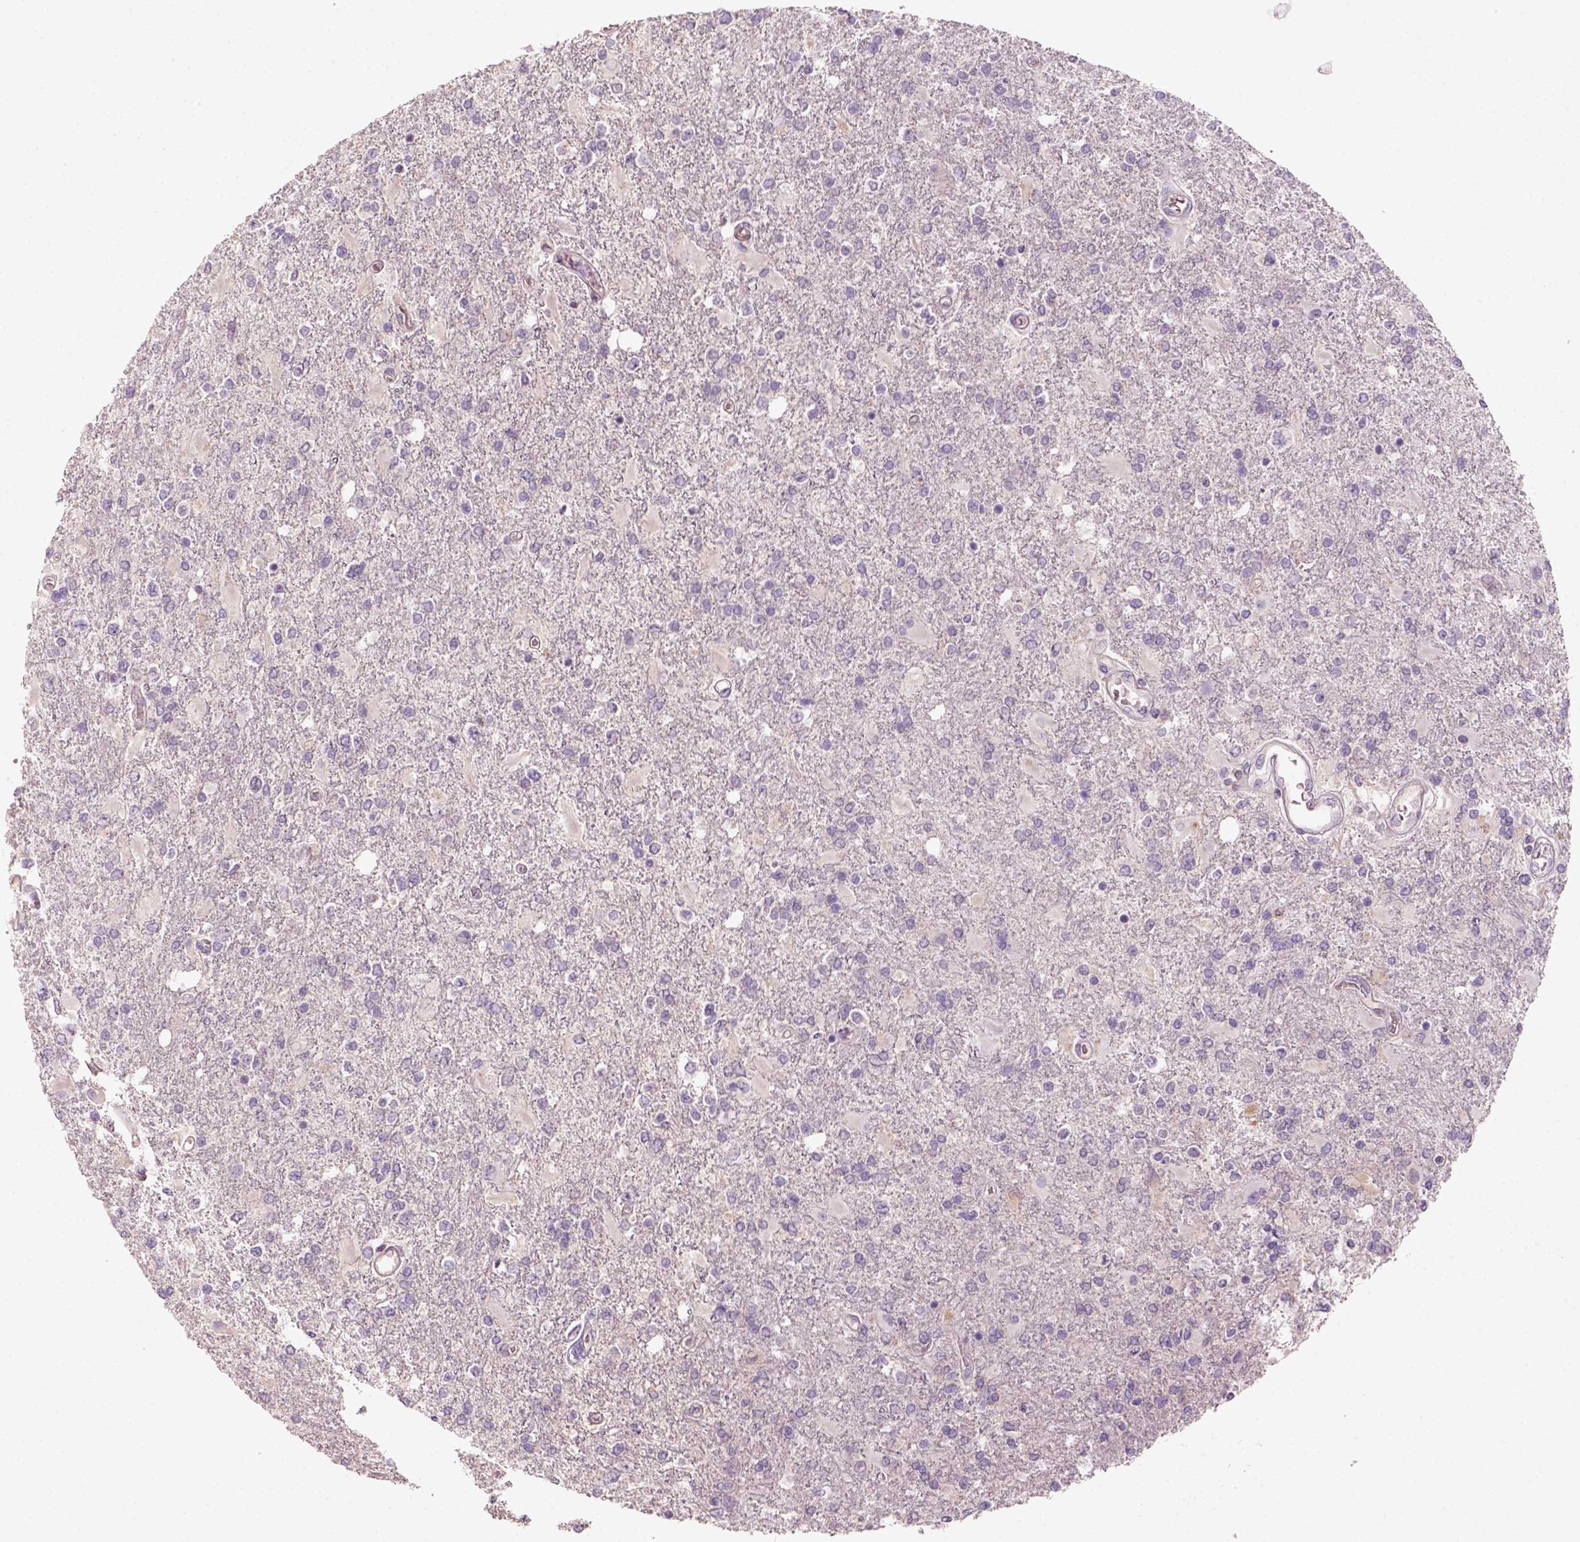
{"staining": {"intensity": "negative", "quantity": "none", "location": "none"}, "tissue": "glioma", "cell_type": "Tumor cells", "image_type": "cancer", "snomed": [{"axis": "morphology", "description": "Glioma, malignant, High grade"}, {"axis": "topography", "description": "Cerebral cortex"}], "caption": "Protein analysis of glioma shows no significant staining in tumor cells.", "gene": "AQP9", "patient": {"sex": "male", "age": 79}}